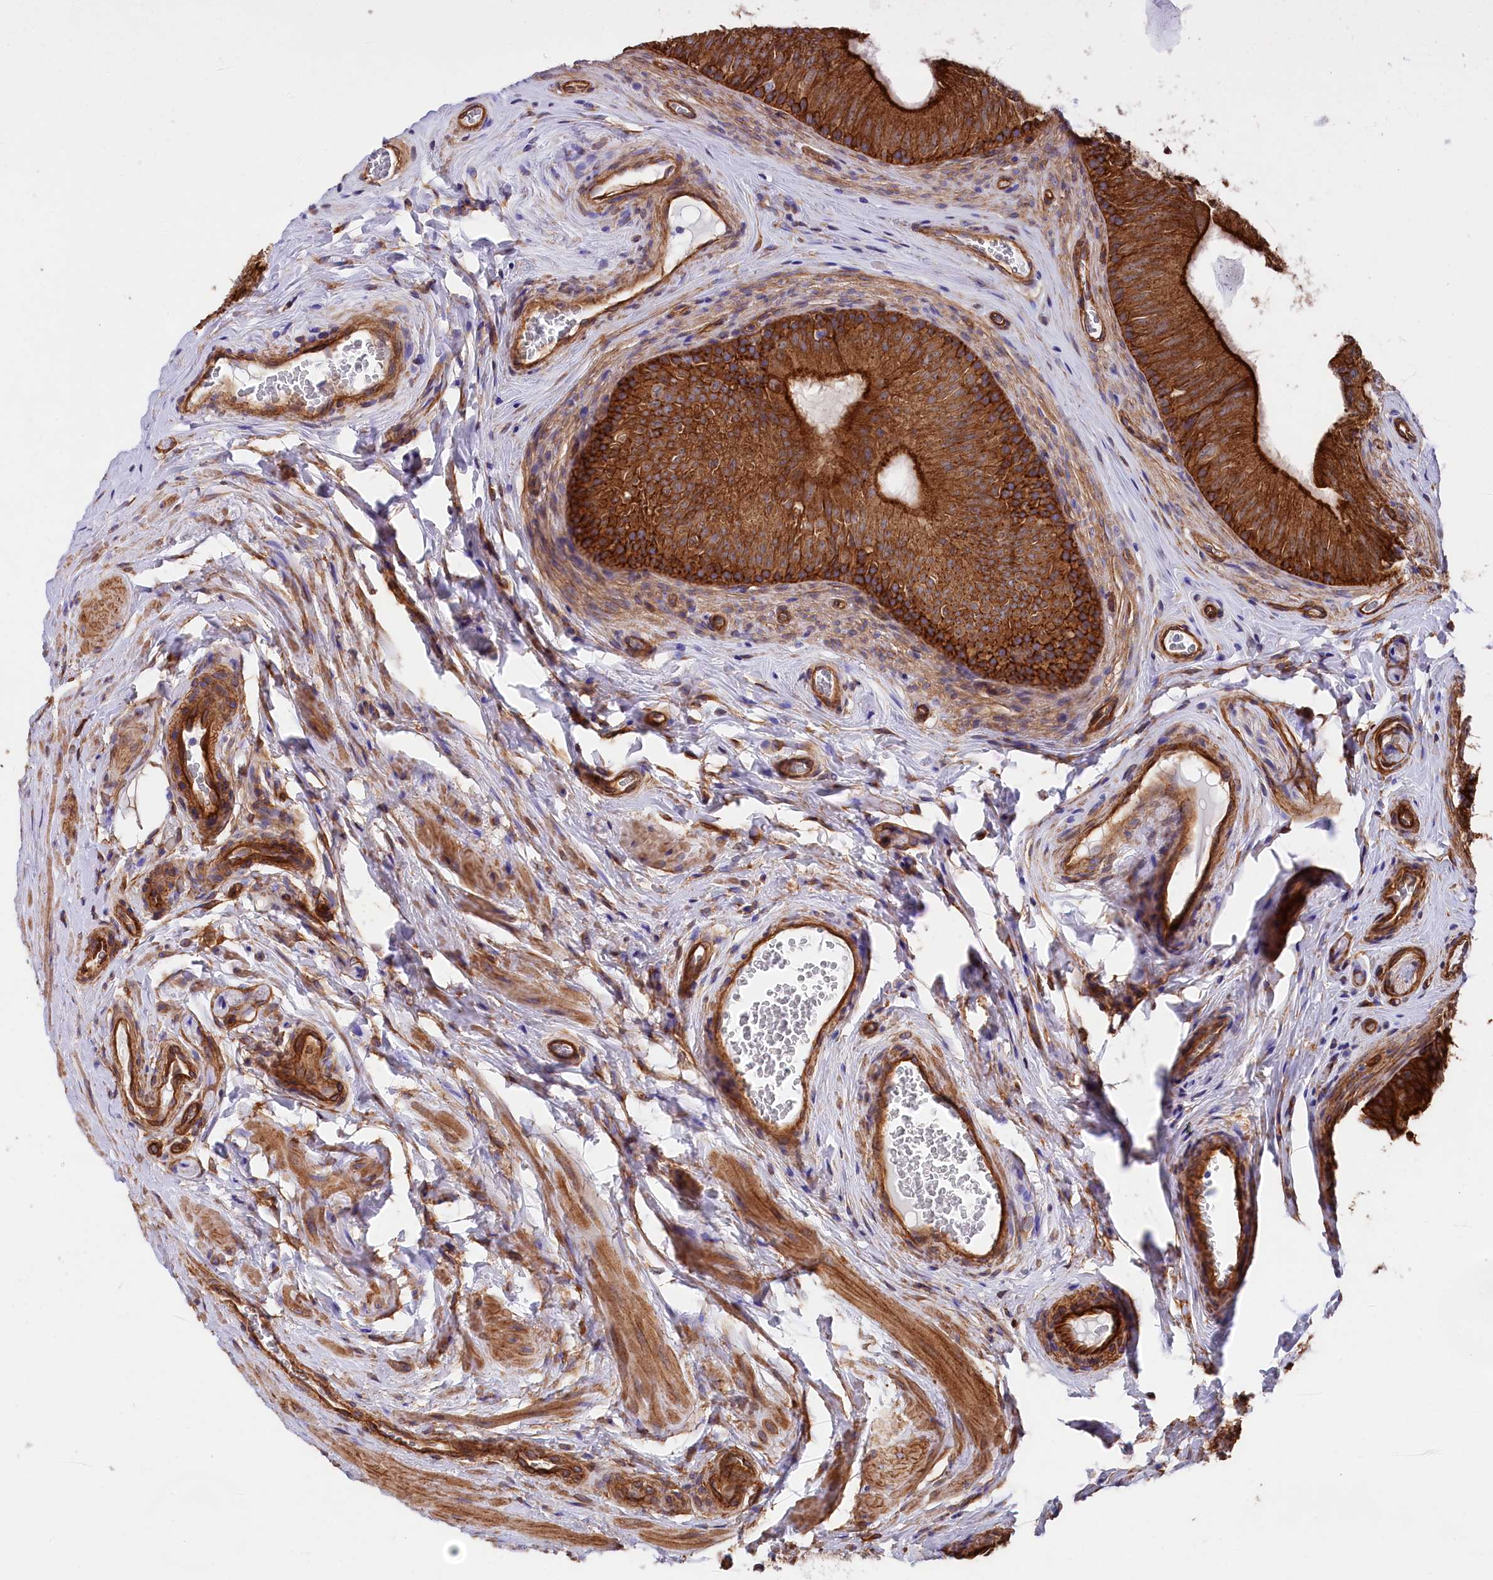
{"staining": {"intensity": "strong", "quantity": ">75%", "location": "cytoplasmic/membranous"}, "tissue": "epididymis", "cell_type": "Glandular cells", "image_type": "normal", "snomed": [{"axis": "morphology", "description": "Normal tissue, NOS"}, {"axis": "topography", "description": "Epididymis"}], "caption": "Strong cytoplasmic/membranous staining for a protein is present in approximately >75% of glandular cells of unremarkable epididymis using IHC.", "gene": "TNKS1BP1", "patient": {"sex": "male", "age": 46}}